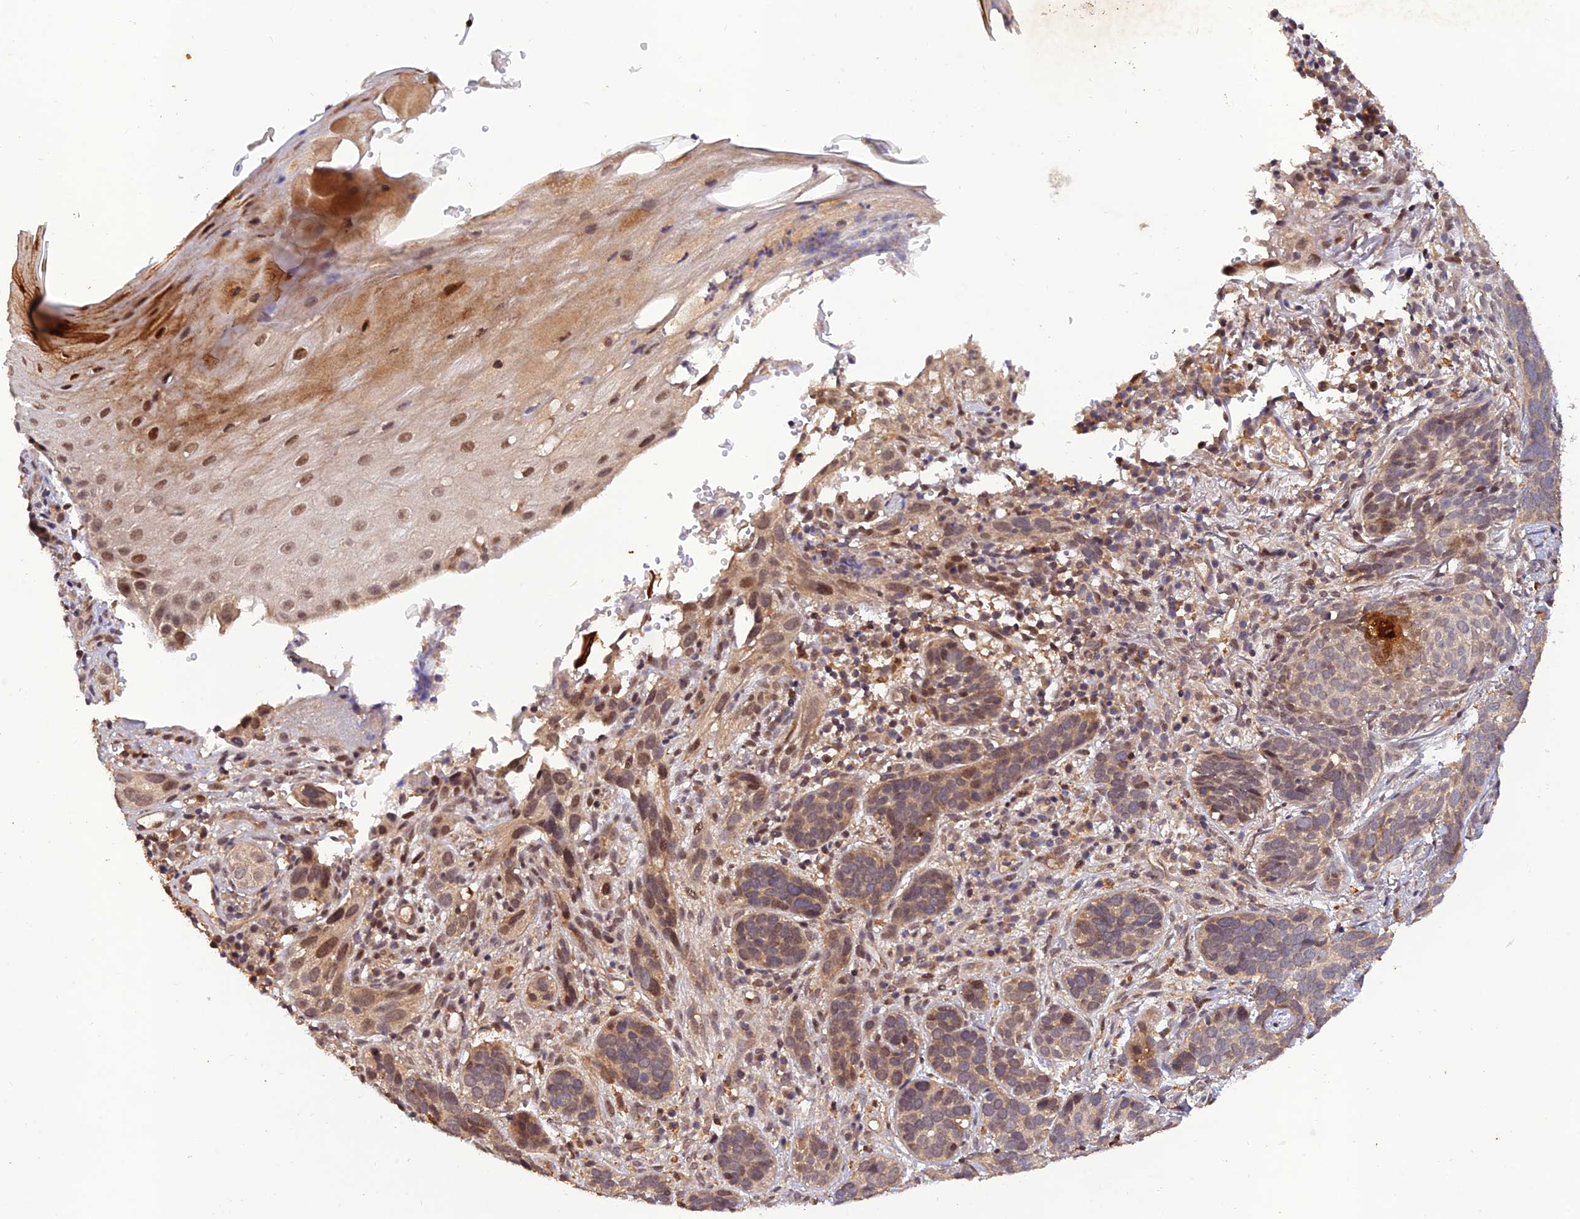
{"staining": {"intensity": "weak", "quantity": ">75%", "location": "cytoplasmic/membranous,nuclear"}, "tissue": "skin cancer", "cell_type": "Tumor cells", "image_type": "cancer", "snomed": [{"axis": "morphology", "description": "Basal cell carcinoma"}, {"axis": "topography", "description": "Skin"}], "caption": "IHC of human skin basal cell carcinoma exhibits low levels of weak cytoplasmic/membranous and nuclear staining in about >75% of tumor cells.", "gene": "REV1", "patient": {"sex": "male", "age": 71}}